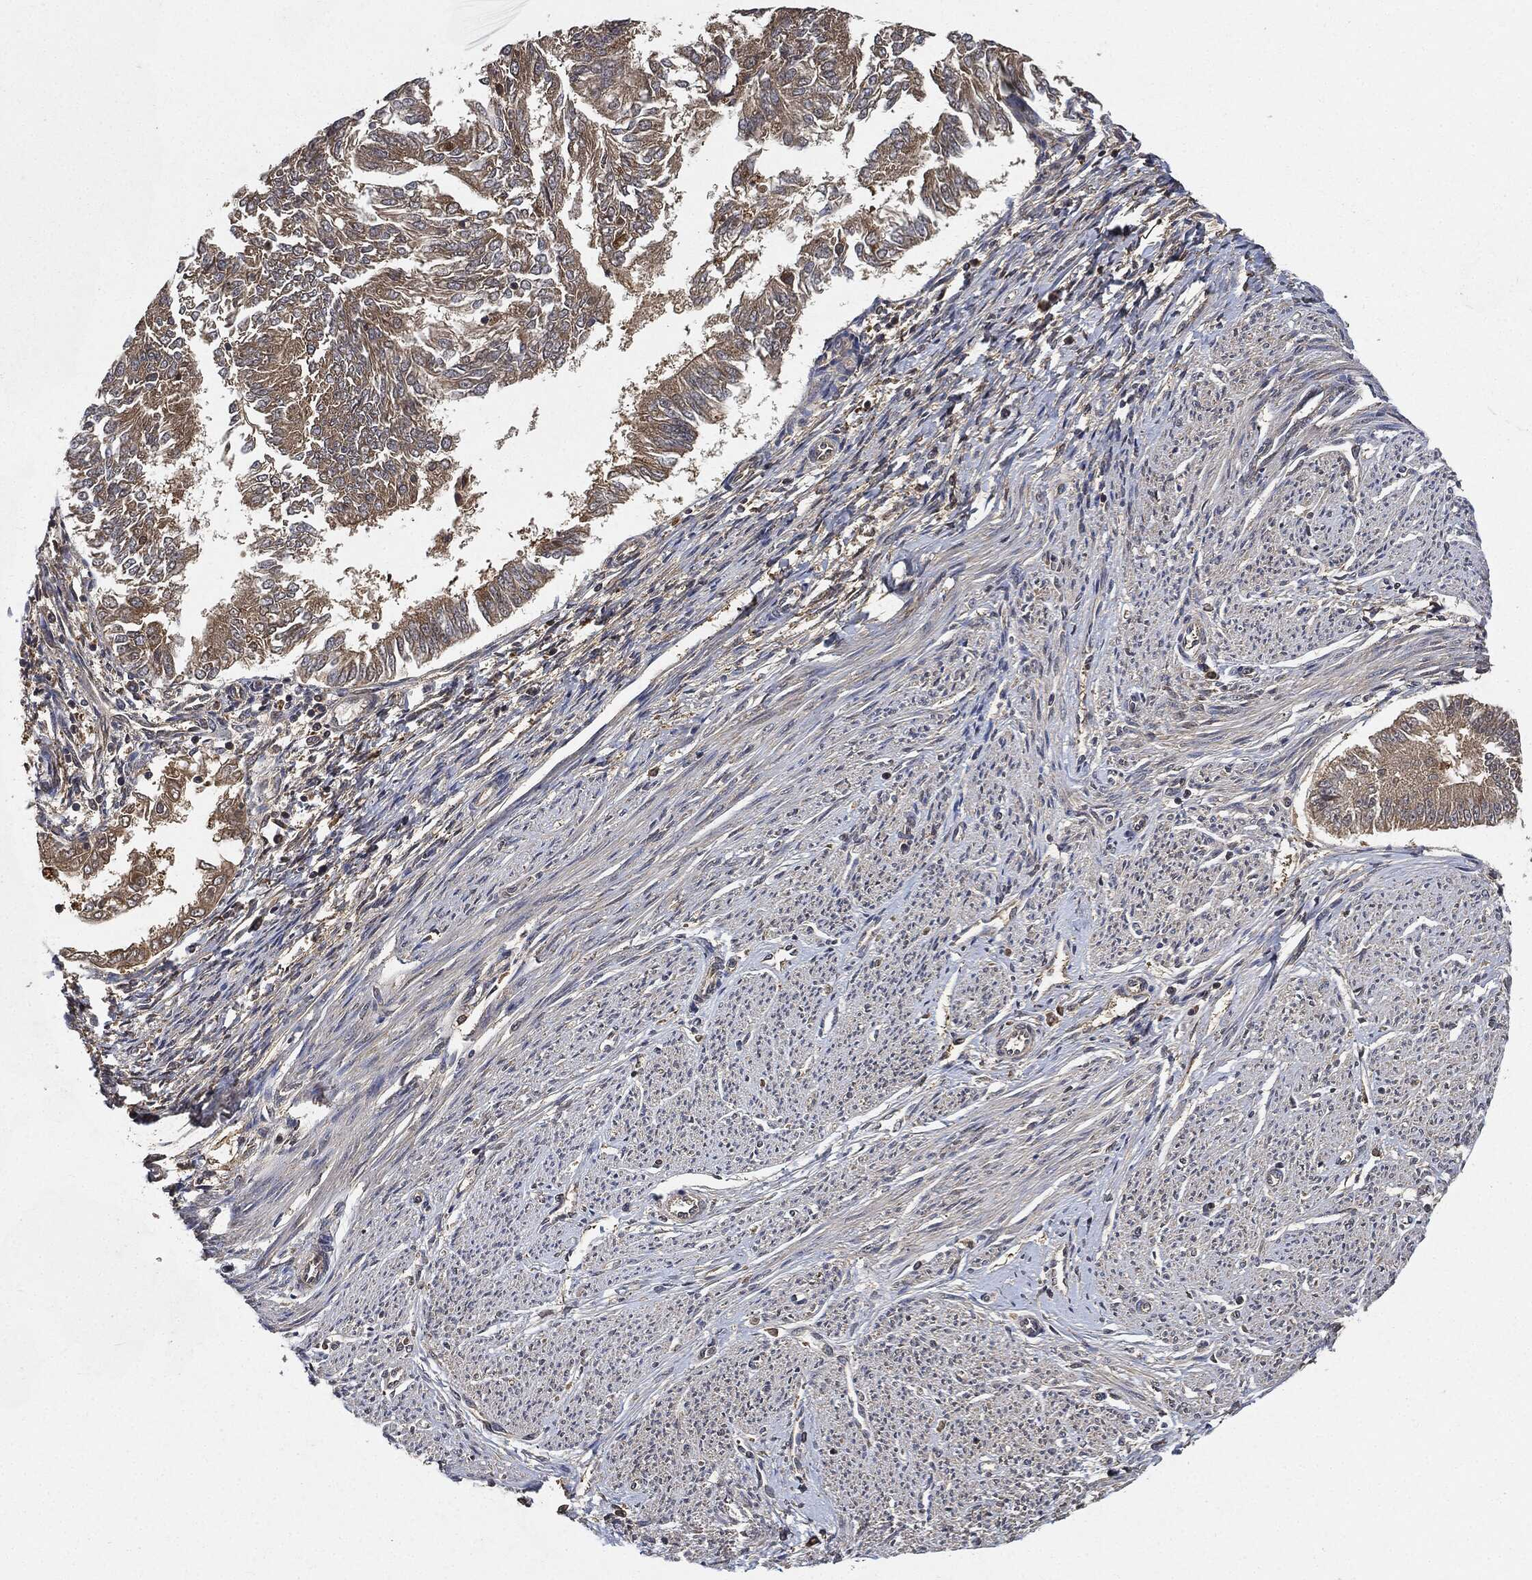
{"staining": {"intensity": "weak", "quantity": ">75%", "location": "cytoplasmic/membranous"}, "tissue": "endometrial cancer", "cell_type": "Tumor cells", "image_type": "cancer", "snomed": [{"axis": "morphology", "description": "Adenocarcinoma, NOS"}, {"axis": "topography", "description": "Endometrium"}], "caption": "A low amount of weak cytoplasmic/membranous staining is identified in about >75% of tumor cells in endometrial cancer (adenocarcinoma) tissue.", "gene": "BRAF", "patient": {"sex": "female", "age": 58}}